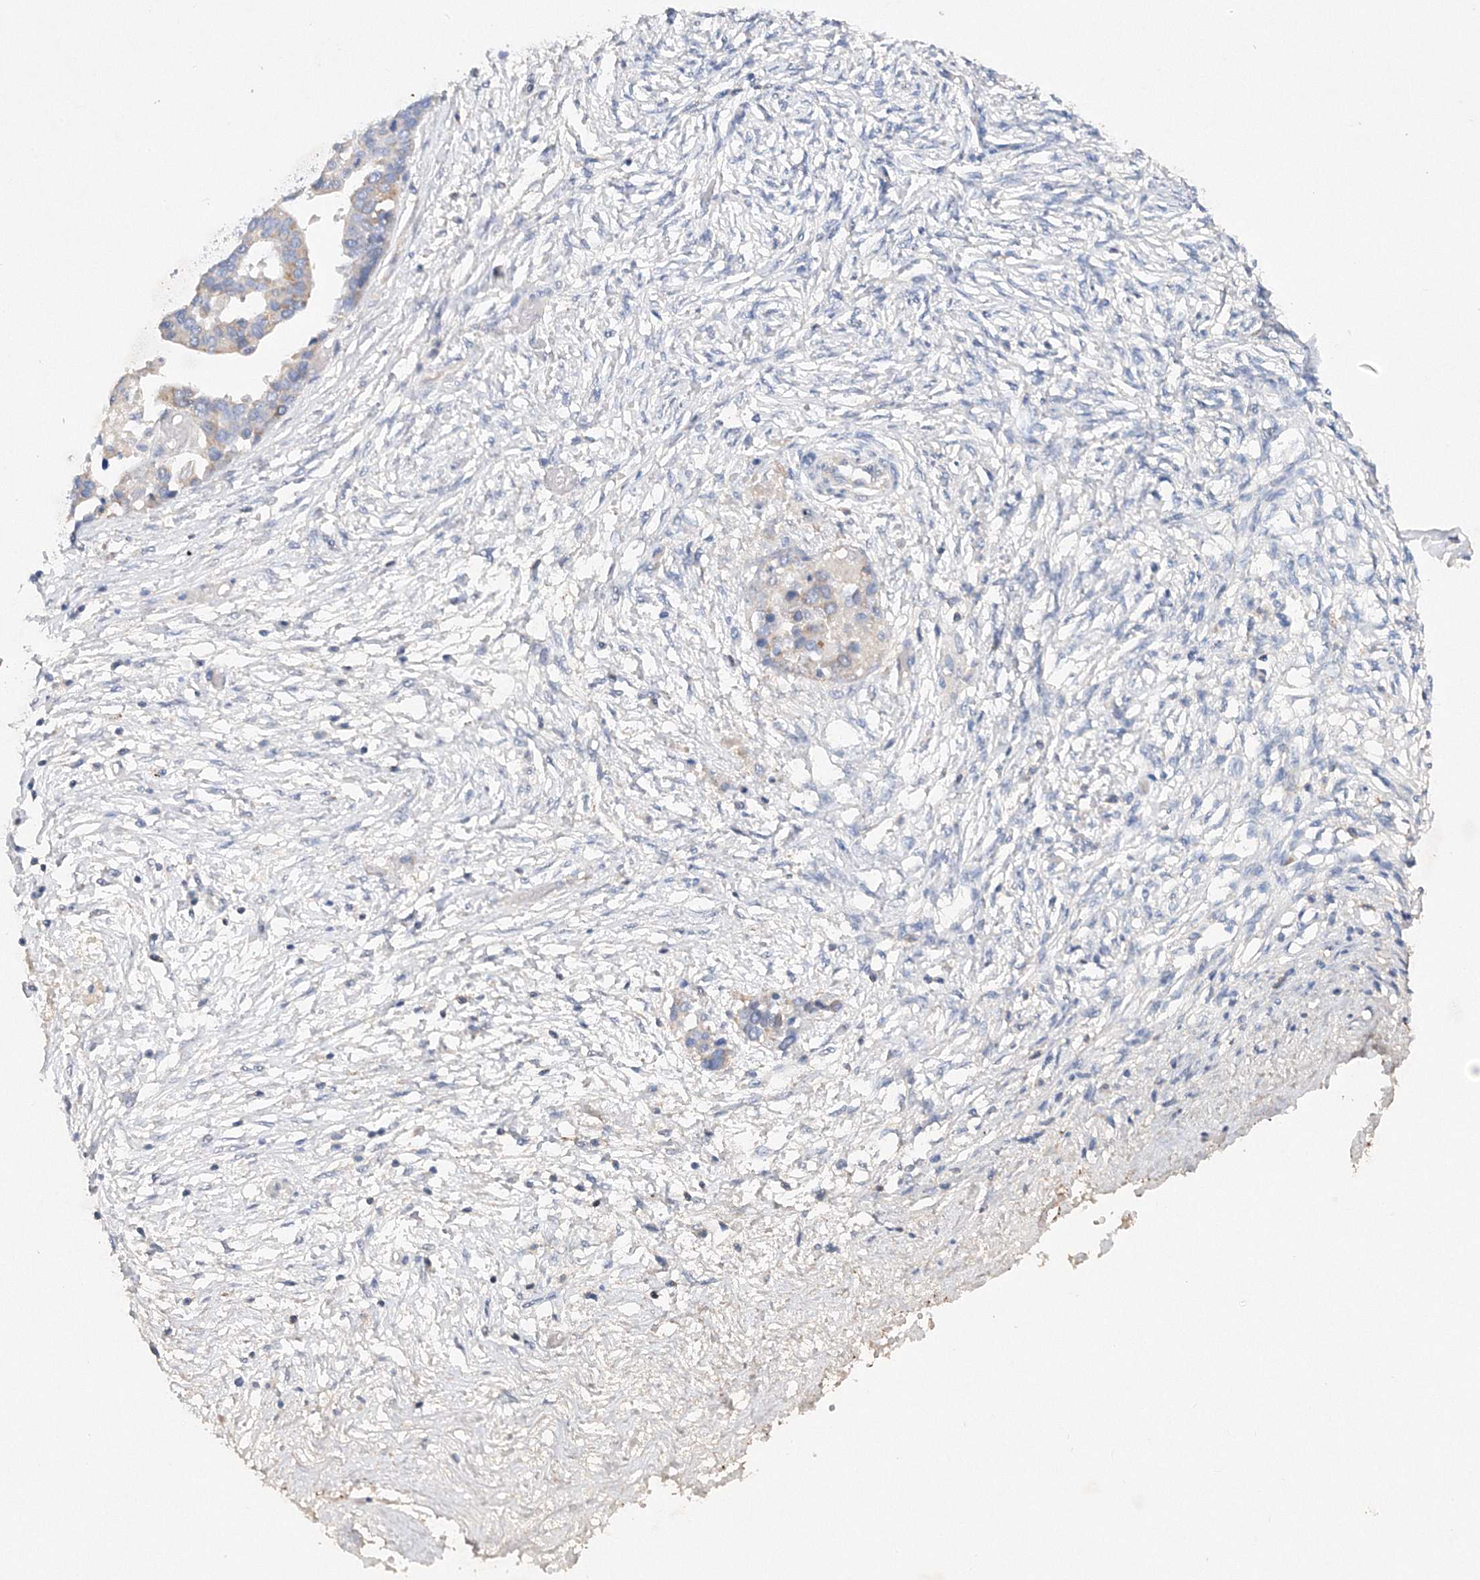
{"staining": {"intensity": "negative", "quantity": "none", "location": "none"}, "tissue": "ovarian cancer", "cell_type": "Tumor cells", "image_type": "cancer", "snomed": [{"axis": "morphology", "description": "Cystadenocarcinoma, serous, NOS"}, {"axis": "topography", "description": "Ovary"}], "caption": "Histopathology image shows no significant protein expression in tumor cells of ovarian cancer (serous cystadenocarcinoma).", "gene": "GLS", "patient": {"sex": "female", "age": 44}}